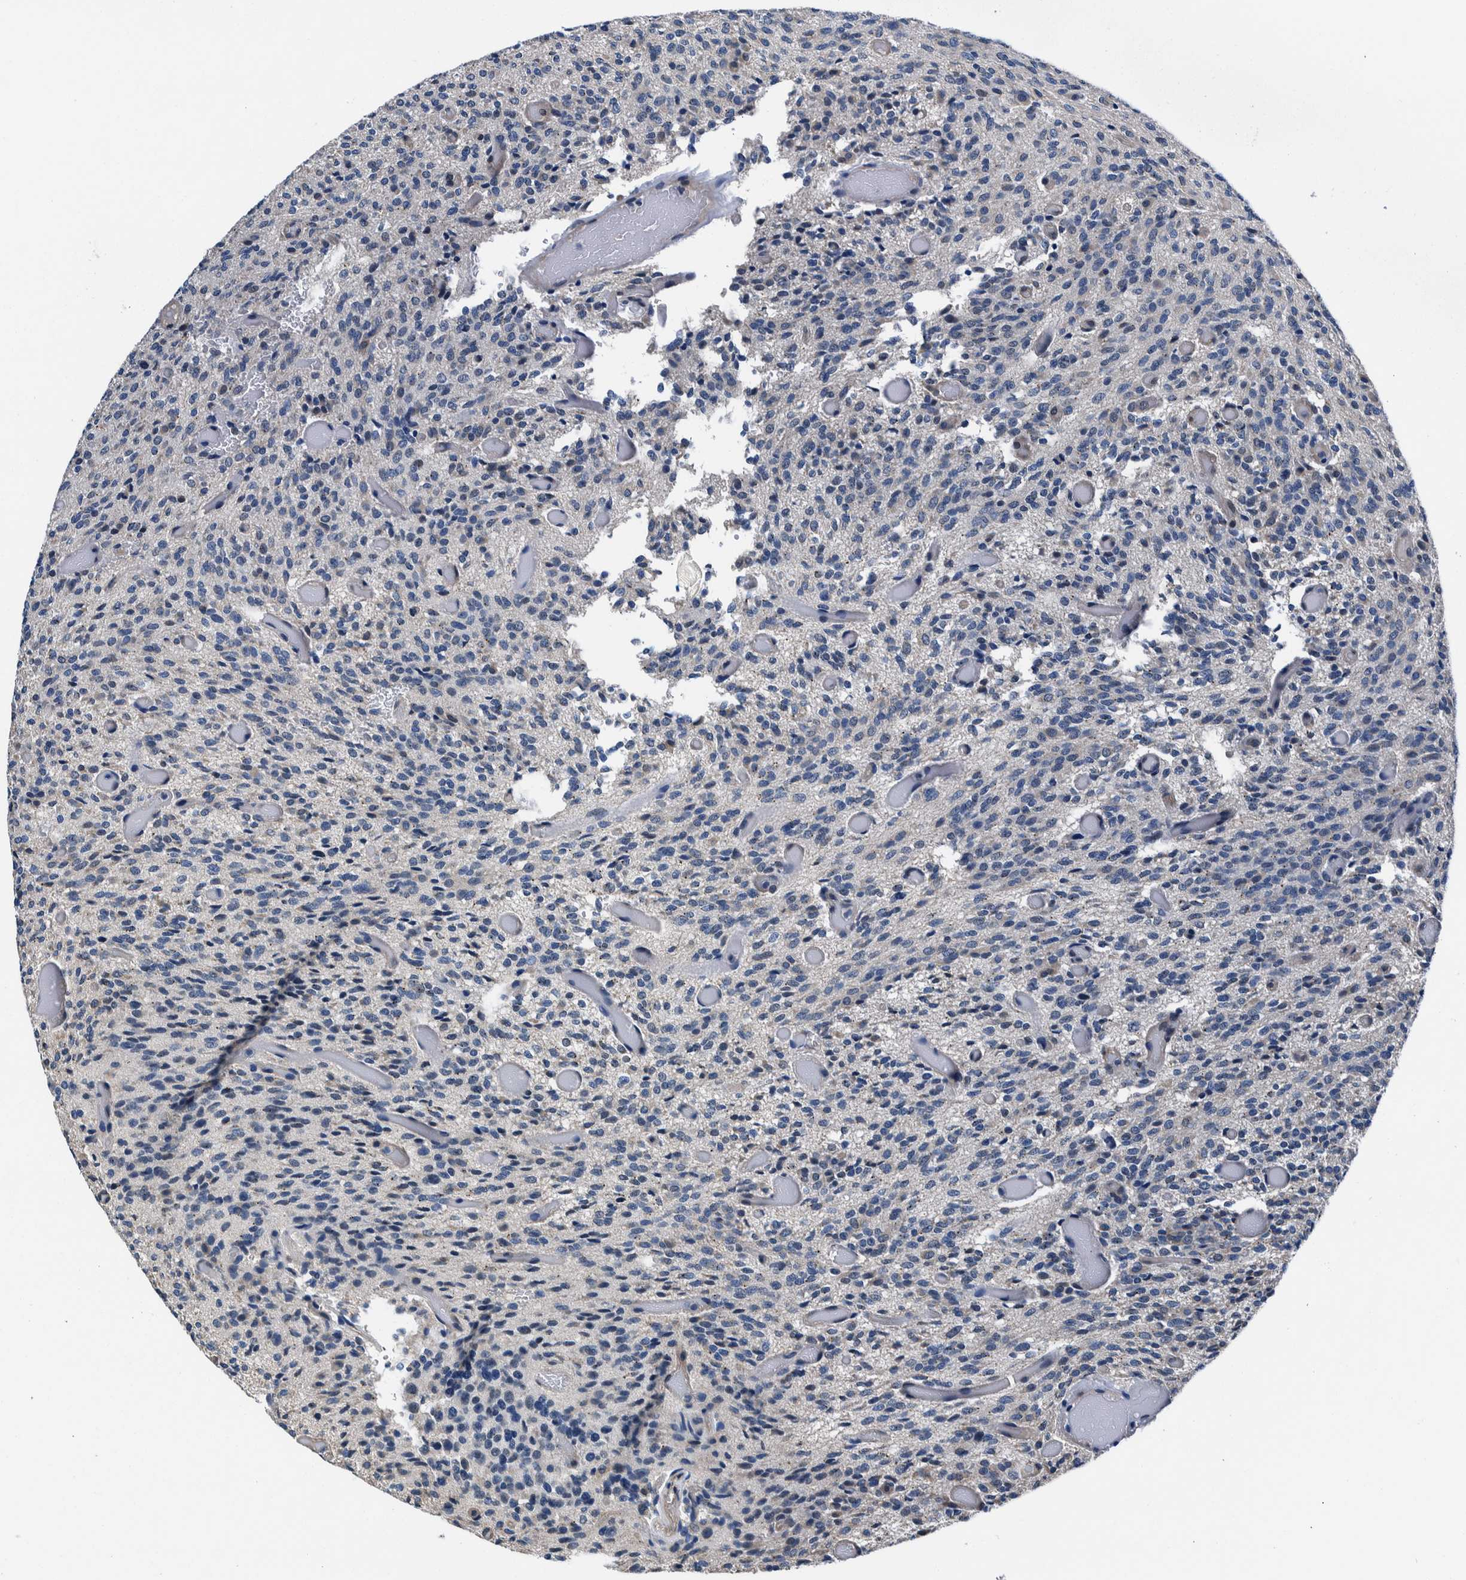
{"staining": {"intensity": "negative", "quantity": "none", "location": "none"}, "tissue": "glioma", "cell_type": "Tumor cells", "image_type": "cancer", "snomed": [{"axis": "morphology", "description": "Glioma, malignant, High grade"}, {"axis": "topography", "description": "Brain"}], "caption": "This is an IHC histopathology image of human glioma. There is no staining in tumor cells.", "gene": "NIBAN2", "patient": {"sex": "male", "age": 34}}